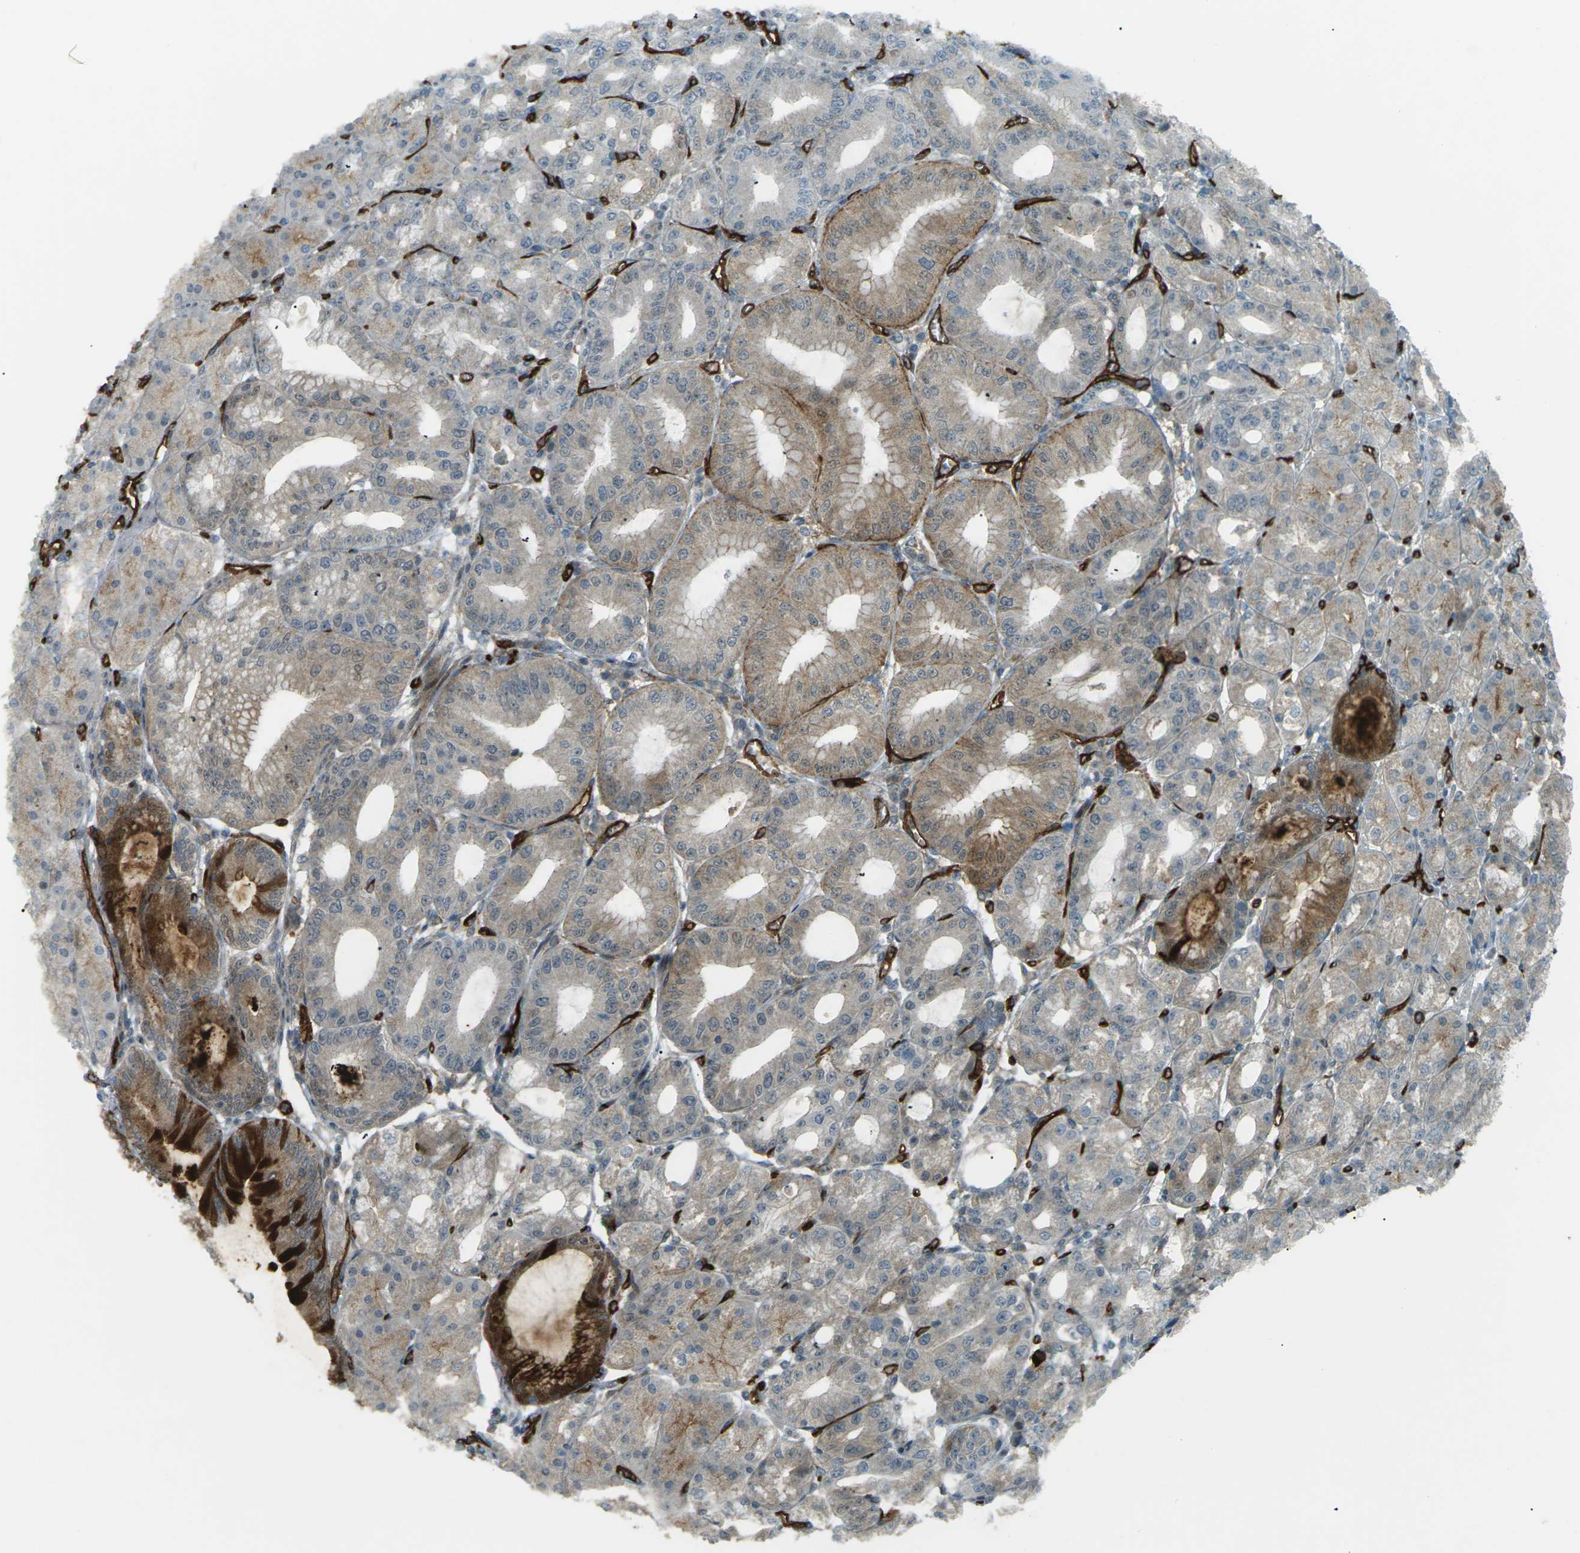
{"staining": {"intensity": "strong", "quantity": ">75%", "location": "cytoplasmic/membranous,nuclear"}, "tissue": "stomach", "cell_type": "Glandular cells", "image_type": "normal", "snomed": [{"axis": "morphology", "description": "Normal tissue, NOS"}, {"axis": "topography", "description": "Stomach, lower"}], "caption": "Unremarkable stomach demonstrates strong cytoplasmic/membranous,nuclear staining in approximately >75% of glandular cells.", "gene": "S1PR1", "patient": {"sex": "male", "age": 71}}